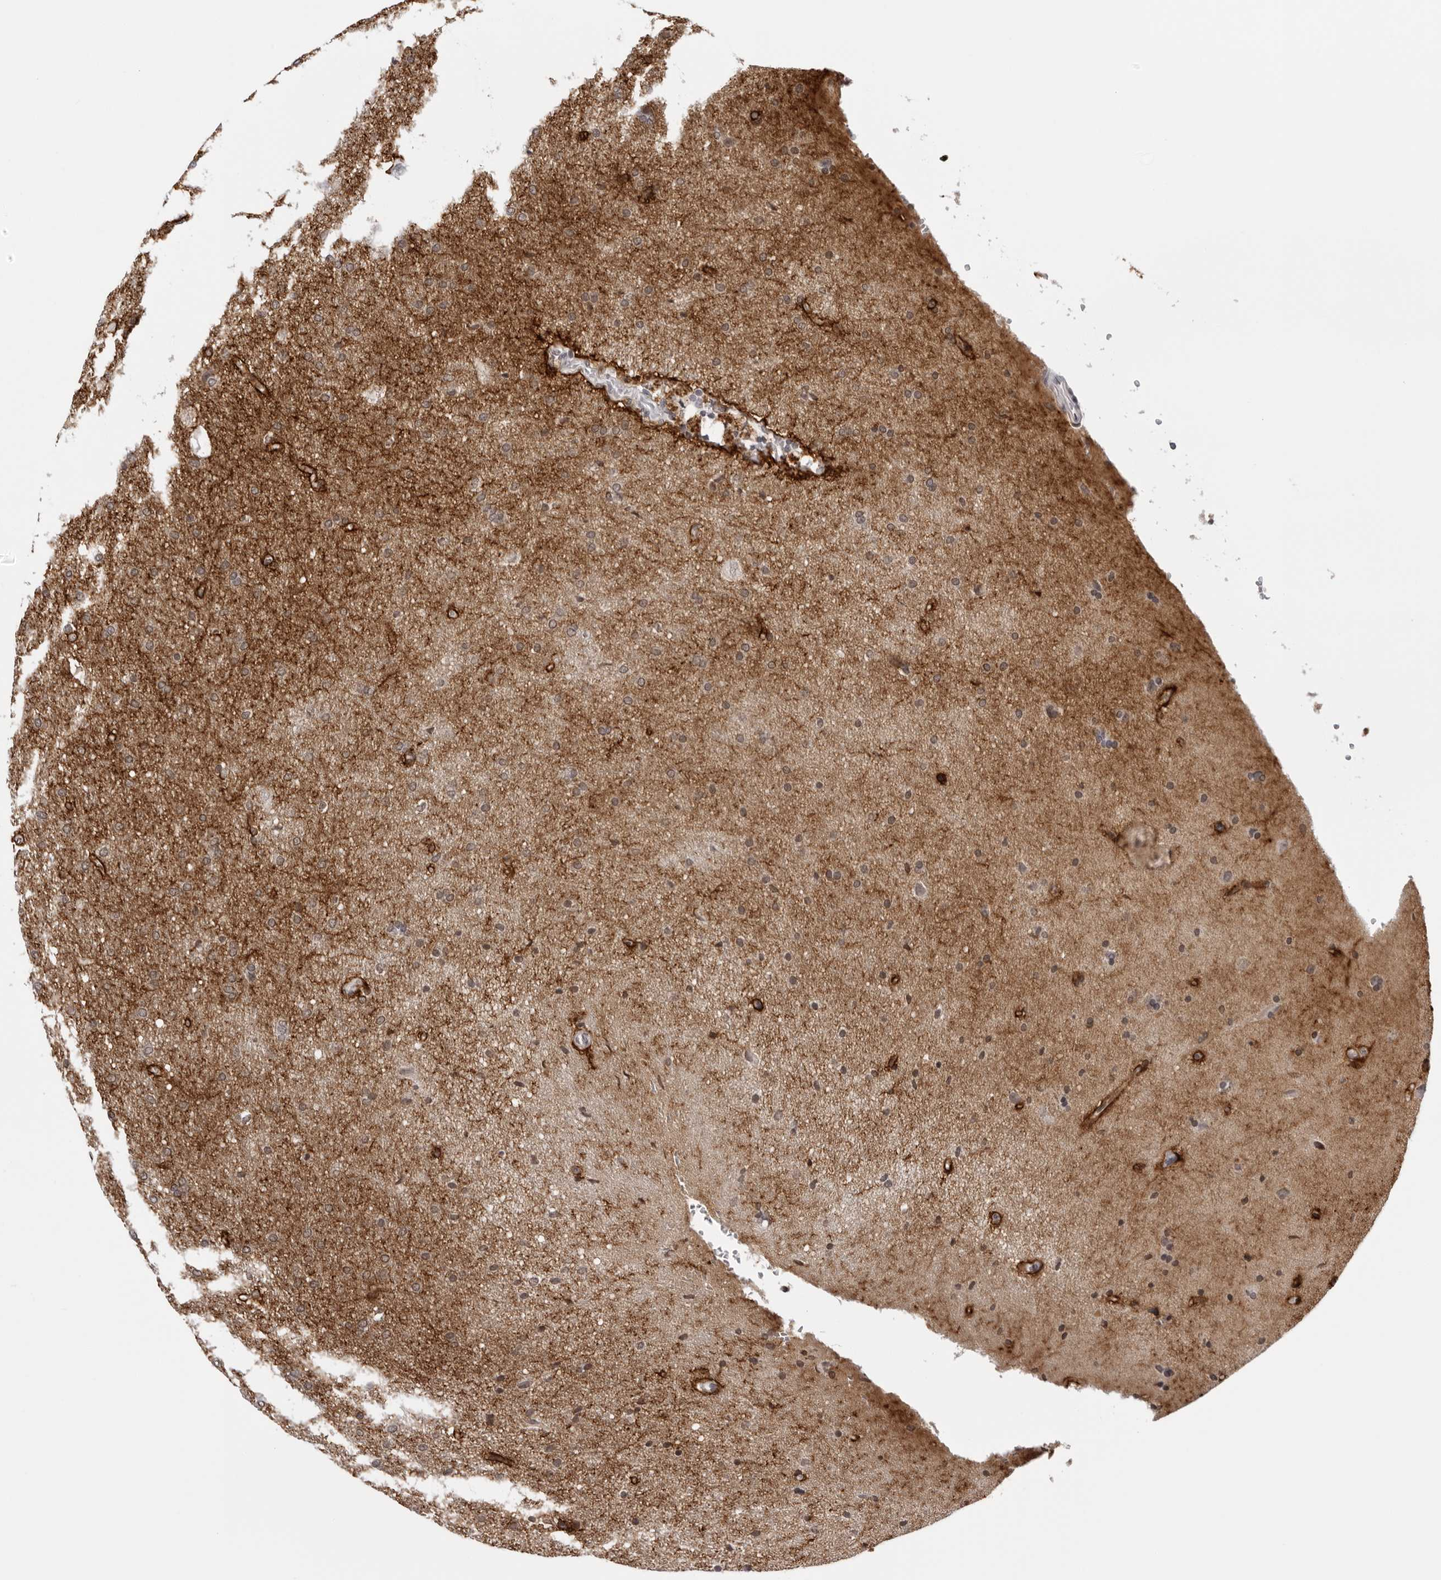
{"staining": {"intensity": "weak", "quantity": "<25%", "location": "cytoplasmic/membranous,nuclear"}, "tissue": "glioma", "cell_type": "Tumor cells", "image_type": "cancer", "snomed": [{"axis": "morphology", "description": "Glioma, malignant, Low grade"}, {"axis": "topography", "description": "Brain"}], "caption": "The immunohistochemistry (IHC) image has no significant staining in tumor cells of glioma tissue.", "gene": "PRUNE1", "patient": {"sex": "female", "age": 37}}